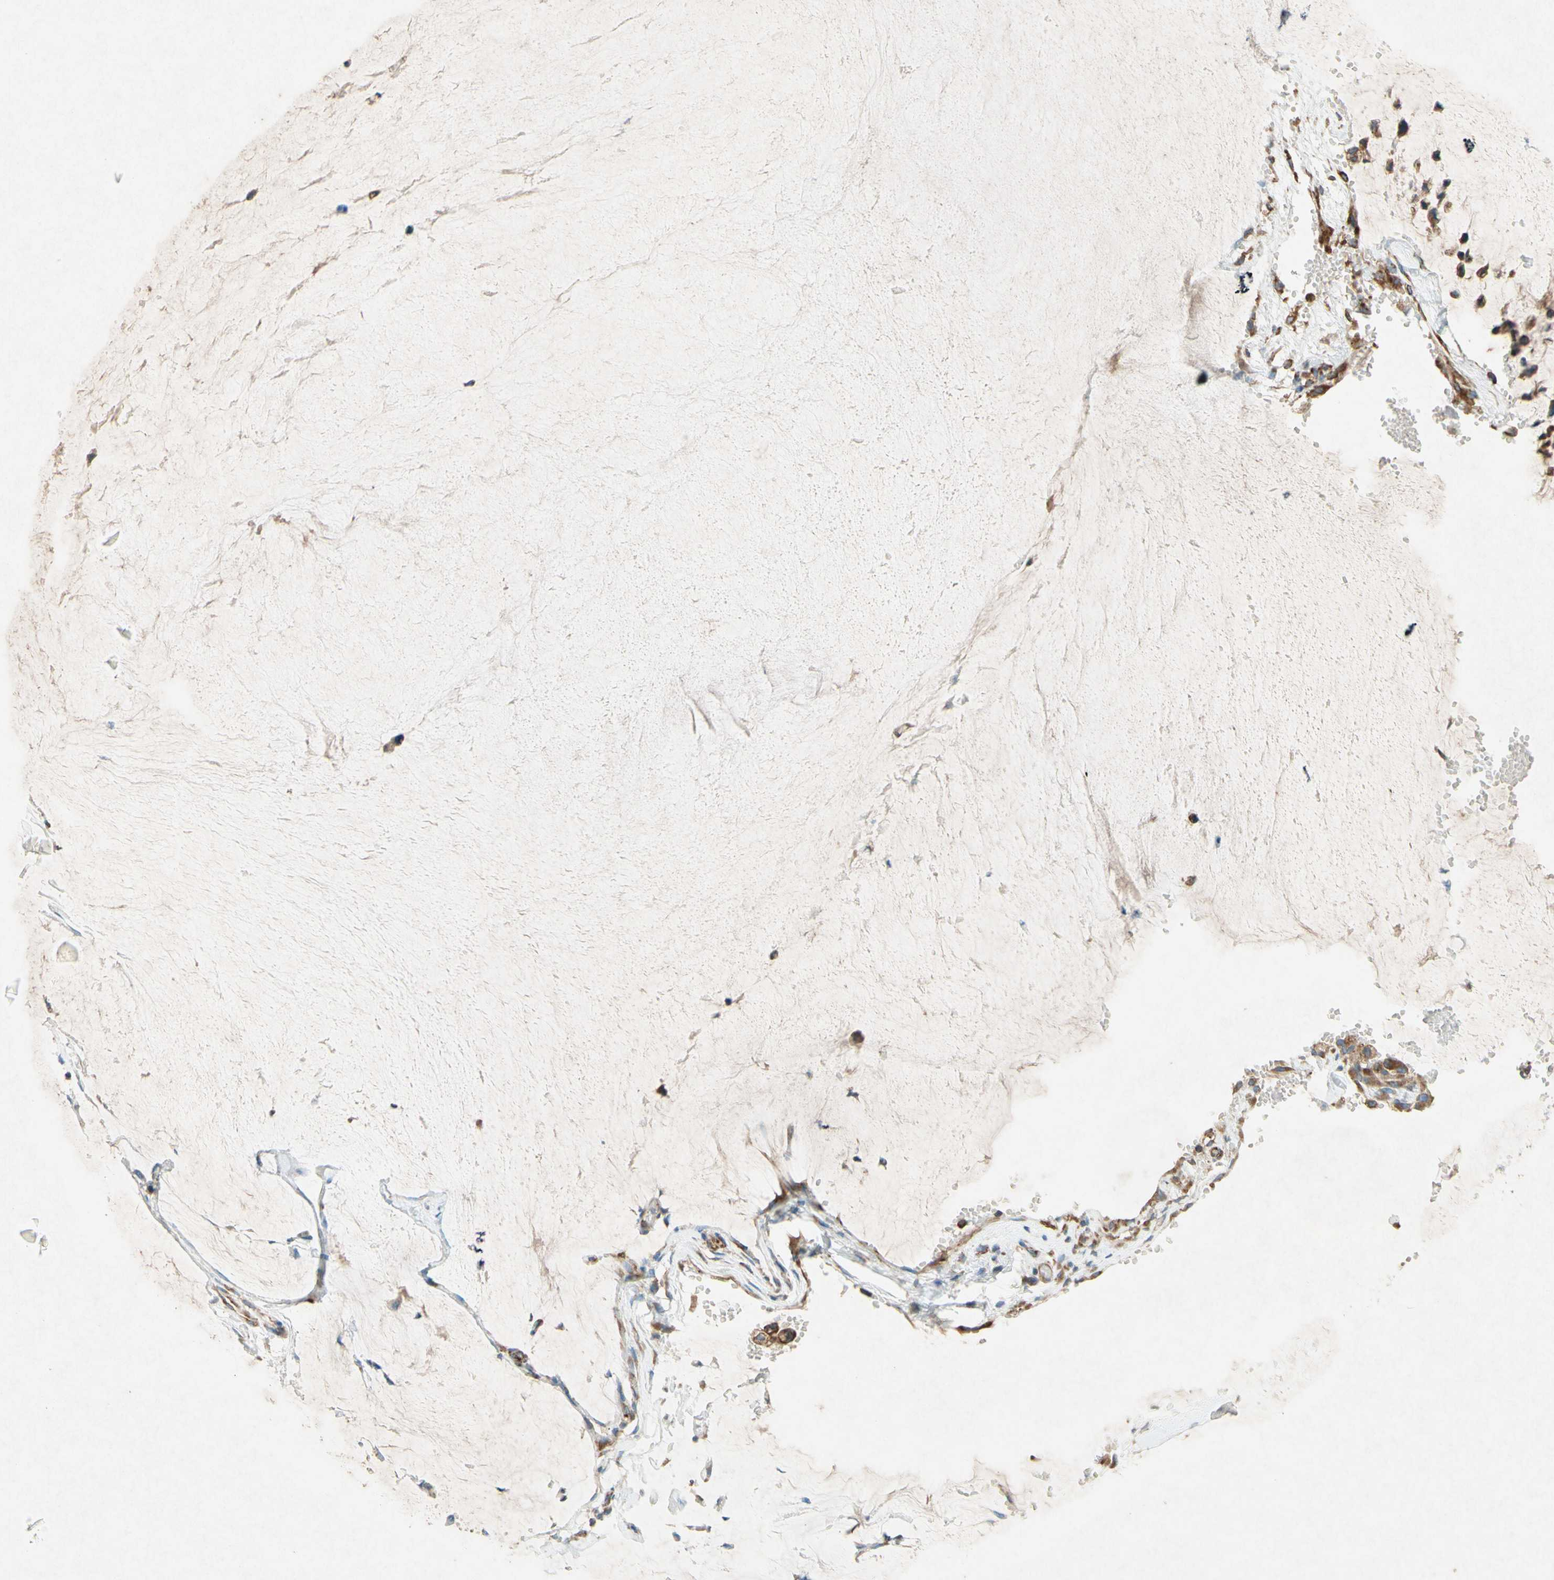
{"staining": {"intensity": "moderate", "quantity": ">75%", "location": "cytoplasmic/membranous"}, "tissue": "ovarian cancer", "cell_type": "Tumor cells", "image_type": "cancer", "snomed": [{"axis": "morphology", "description": "Cystadenocarcinoma, mucinous, NOS"}, {"axis": "topography", "description": "Ovary"}], "caption": "Human ovarian cancer (mucinous cystadenocarcinoma) stained for a protein (brown) displays moderate cytoplasmic/membranous positive expression in about >75% of tumor cells.", "gene": "PABPC1", "patient": {"sex": "female", "age": 39}}